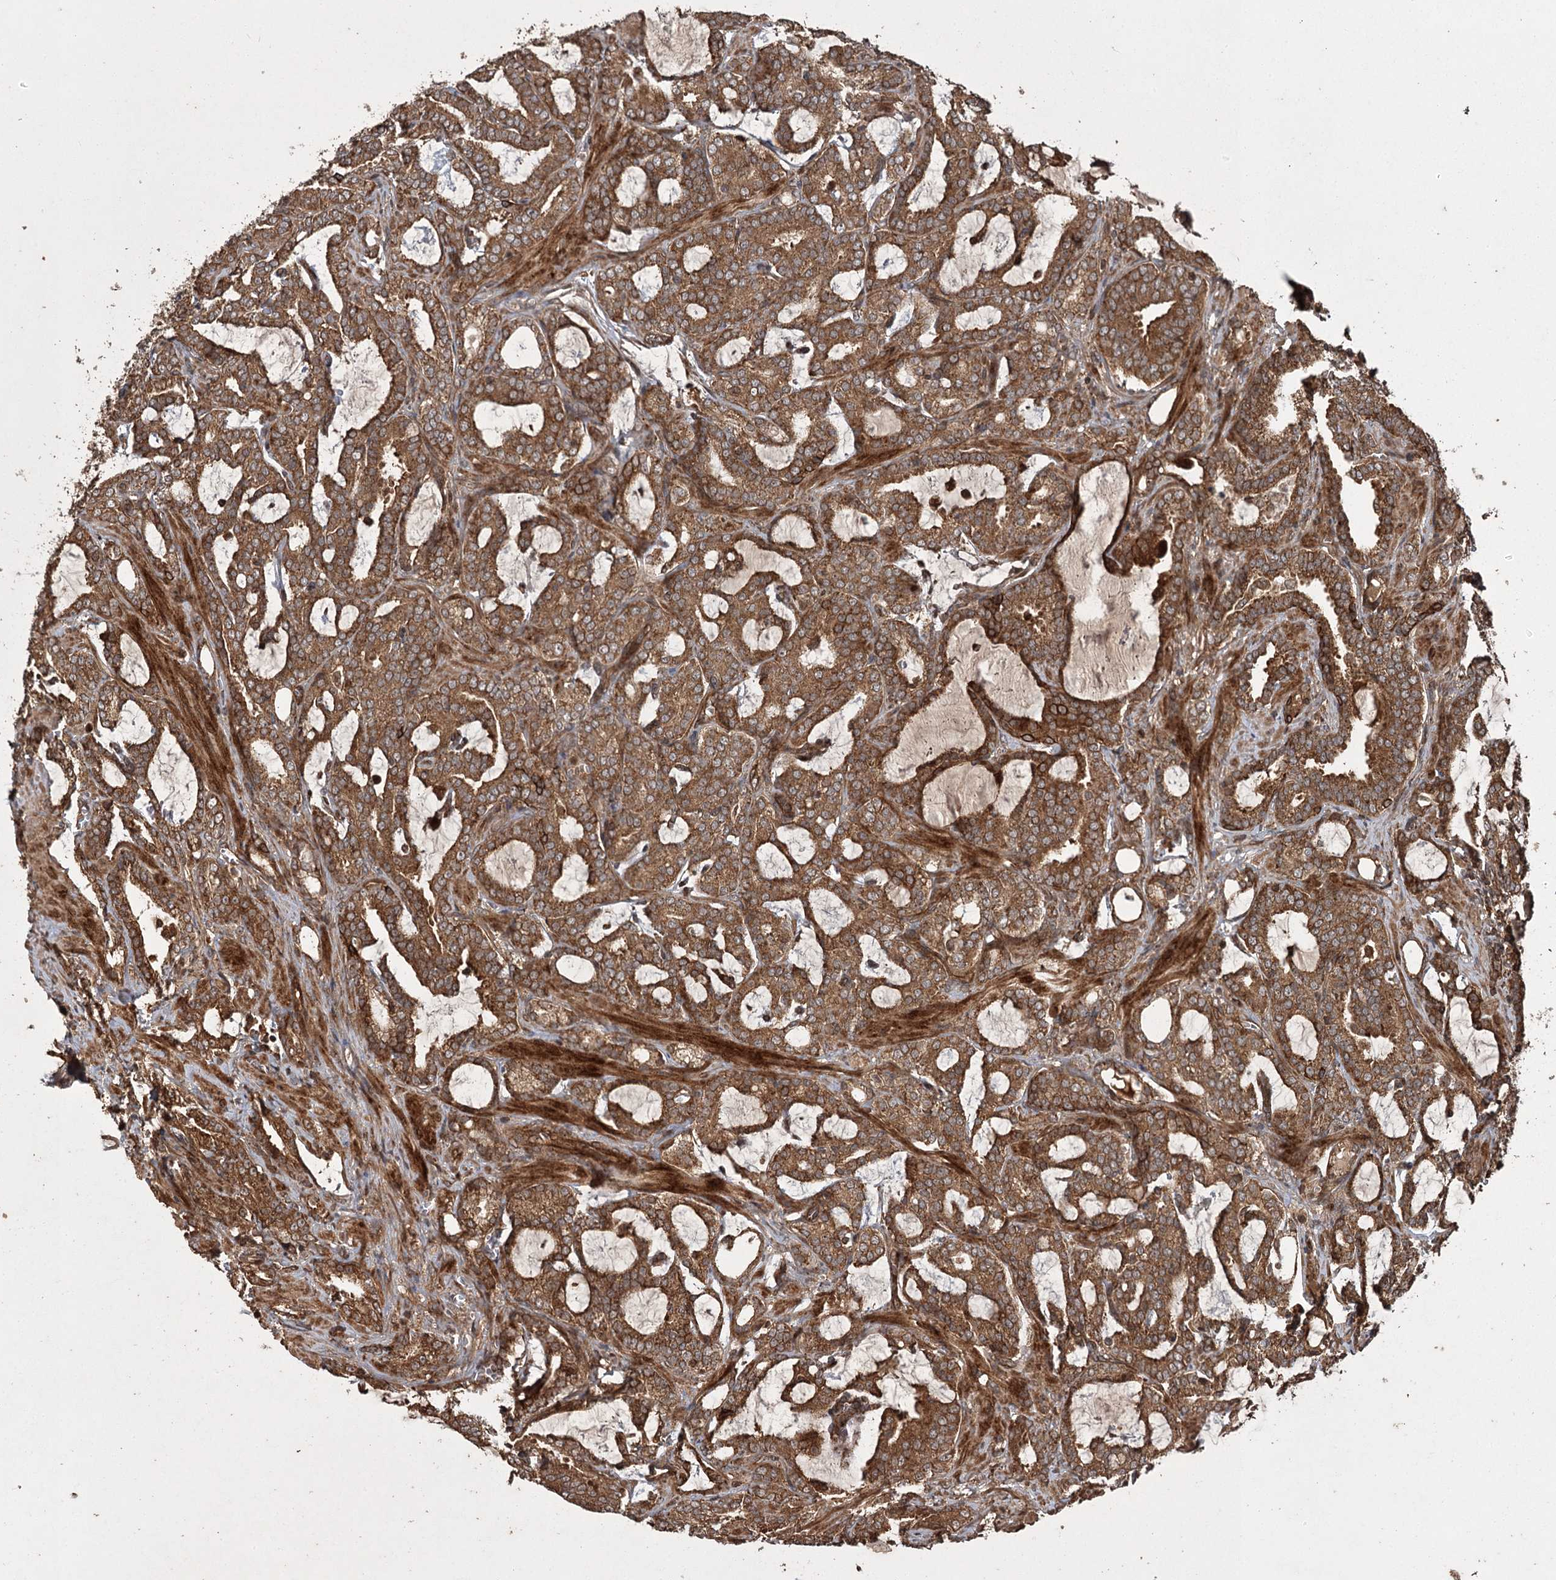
{"staining": {"intensity": "moderate", "quantity": ">75%", "location": "cytoplasmic/membranous"}, "tissue": "prostate cancer", "cell_type": "Tumor cells", "image_type": "cancer", "snomed": [{"axis": "morphology", "description": "Adenocarcinoma, High grade"}, {"axis": "topography", "description": "Prostate and seminal vesicle, NOS"}], "caption": "IHC of prostate cancer shows medium levels of moderate cytoplasmic/membranous positivity in about >75% of tumor cells. The staining was performed using DAB (3,3'-diaminobenzidine), with brown indicating positive protein expression. Nuclei are stained blue with hematoxylin.", "gene": "RPAP3", "patient": {"sex": "male", "age": 67}}